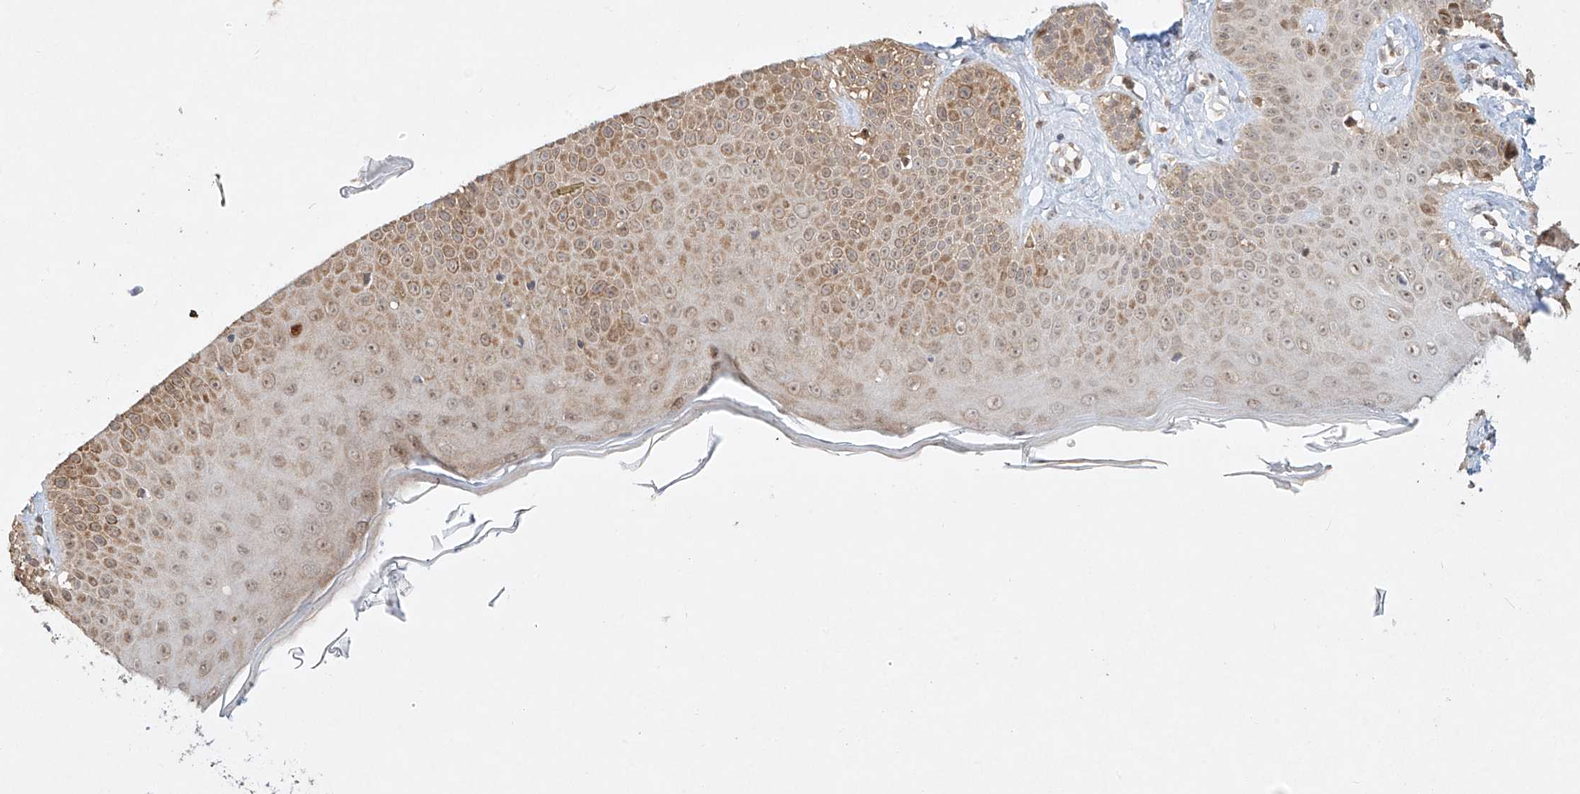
{"staining": {"intensity": "moderate", "quantity": ">75%", "location": "cytoplasmic/membranous,nuclear"}, "tissue": "skin", "cell_type": "Fibroblasts", "image_type": "normal", "snomed": [{"axis": "morphology", "description": "Normal tissue, NOS"}, {"axis": "topography", "description": "Skin"}], "caption": "Immunohistochemical staining of unremarkable skin reveals >75% levels of moderate cytoplasmic/membranous,nuclear protein staining in approximately >75% of fibroblasts. (DAB (3,3'-diaminobenzidine) IHC, brown staining for protein, blue staining for nuclei).", "gene": "TASP1", "patient": {"sex": "male", "age": 52}}